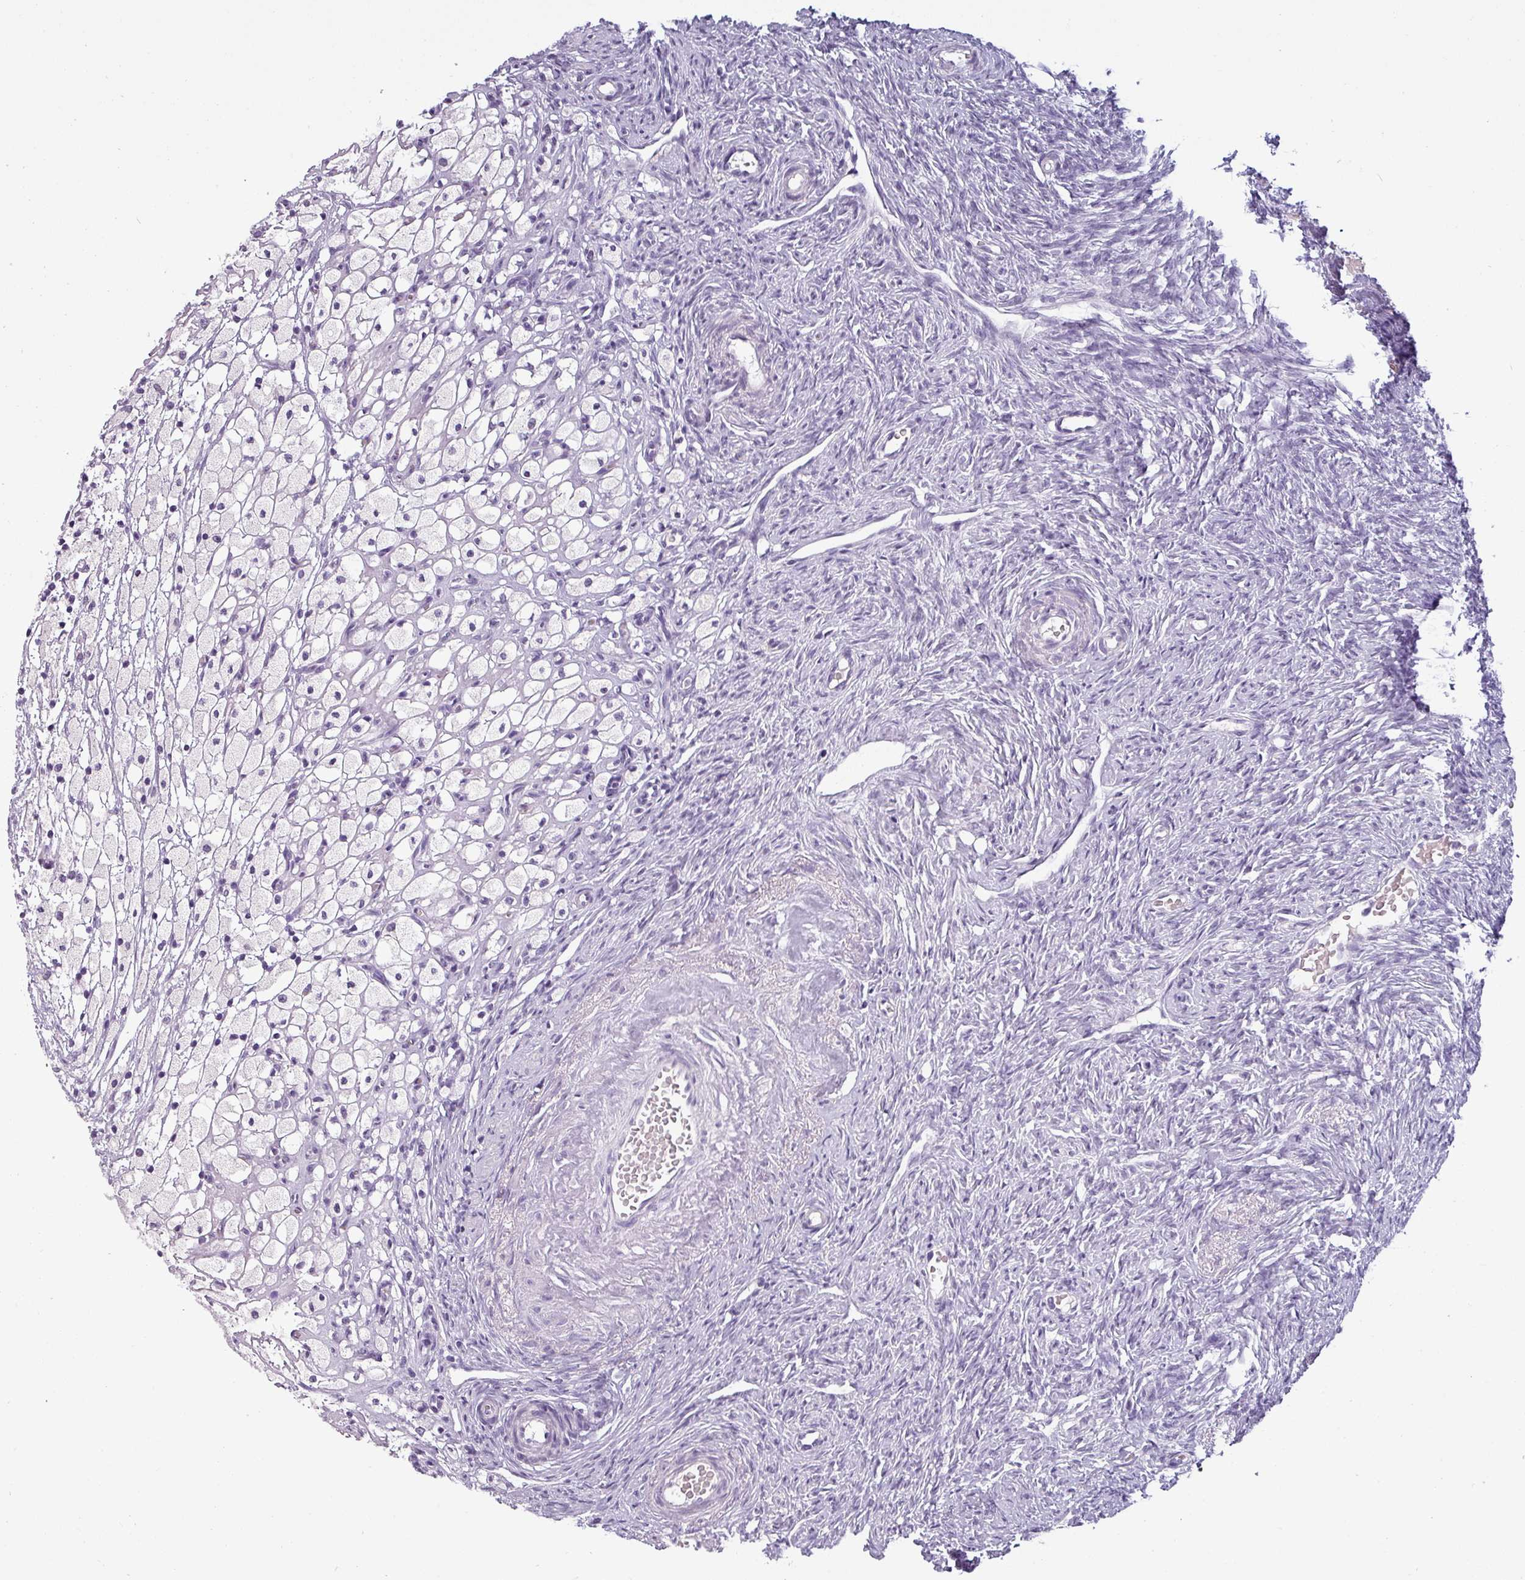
{"staining": {"intensity": "negative", "quantity": "none", "location": "none"}, "tissue": "ovary", "cell_type": "Follicle cells", "image_type": "normal", "snomed": [{"axis": "morphology", "description": "Normal tissue, NOS"}, {"axis": "topography", "description": "Ovary"}], "caption": "This is a image of IHC staining of benign ovary, which shows no expression in follicle cells. (Immunohistochemistry (ihc), brightfield microscopy, high magnification).", "gene": "SLC26A9", "patient": {"sex": "female", "age": 51}}